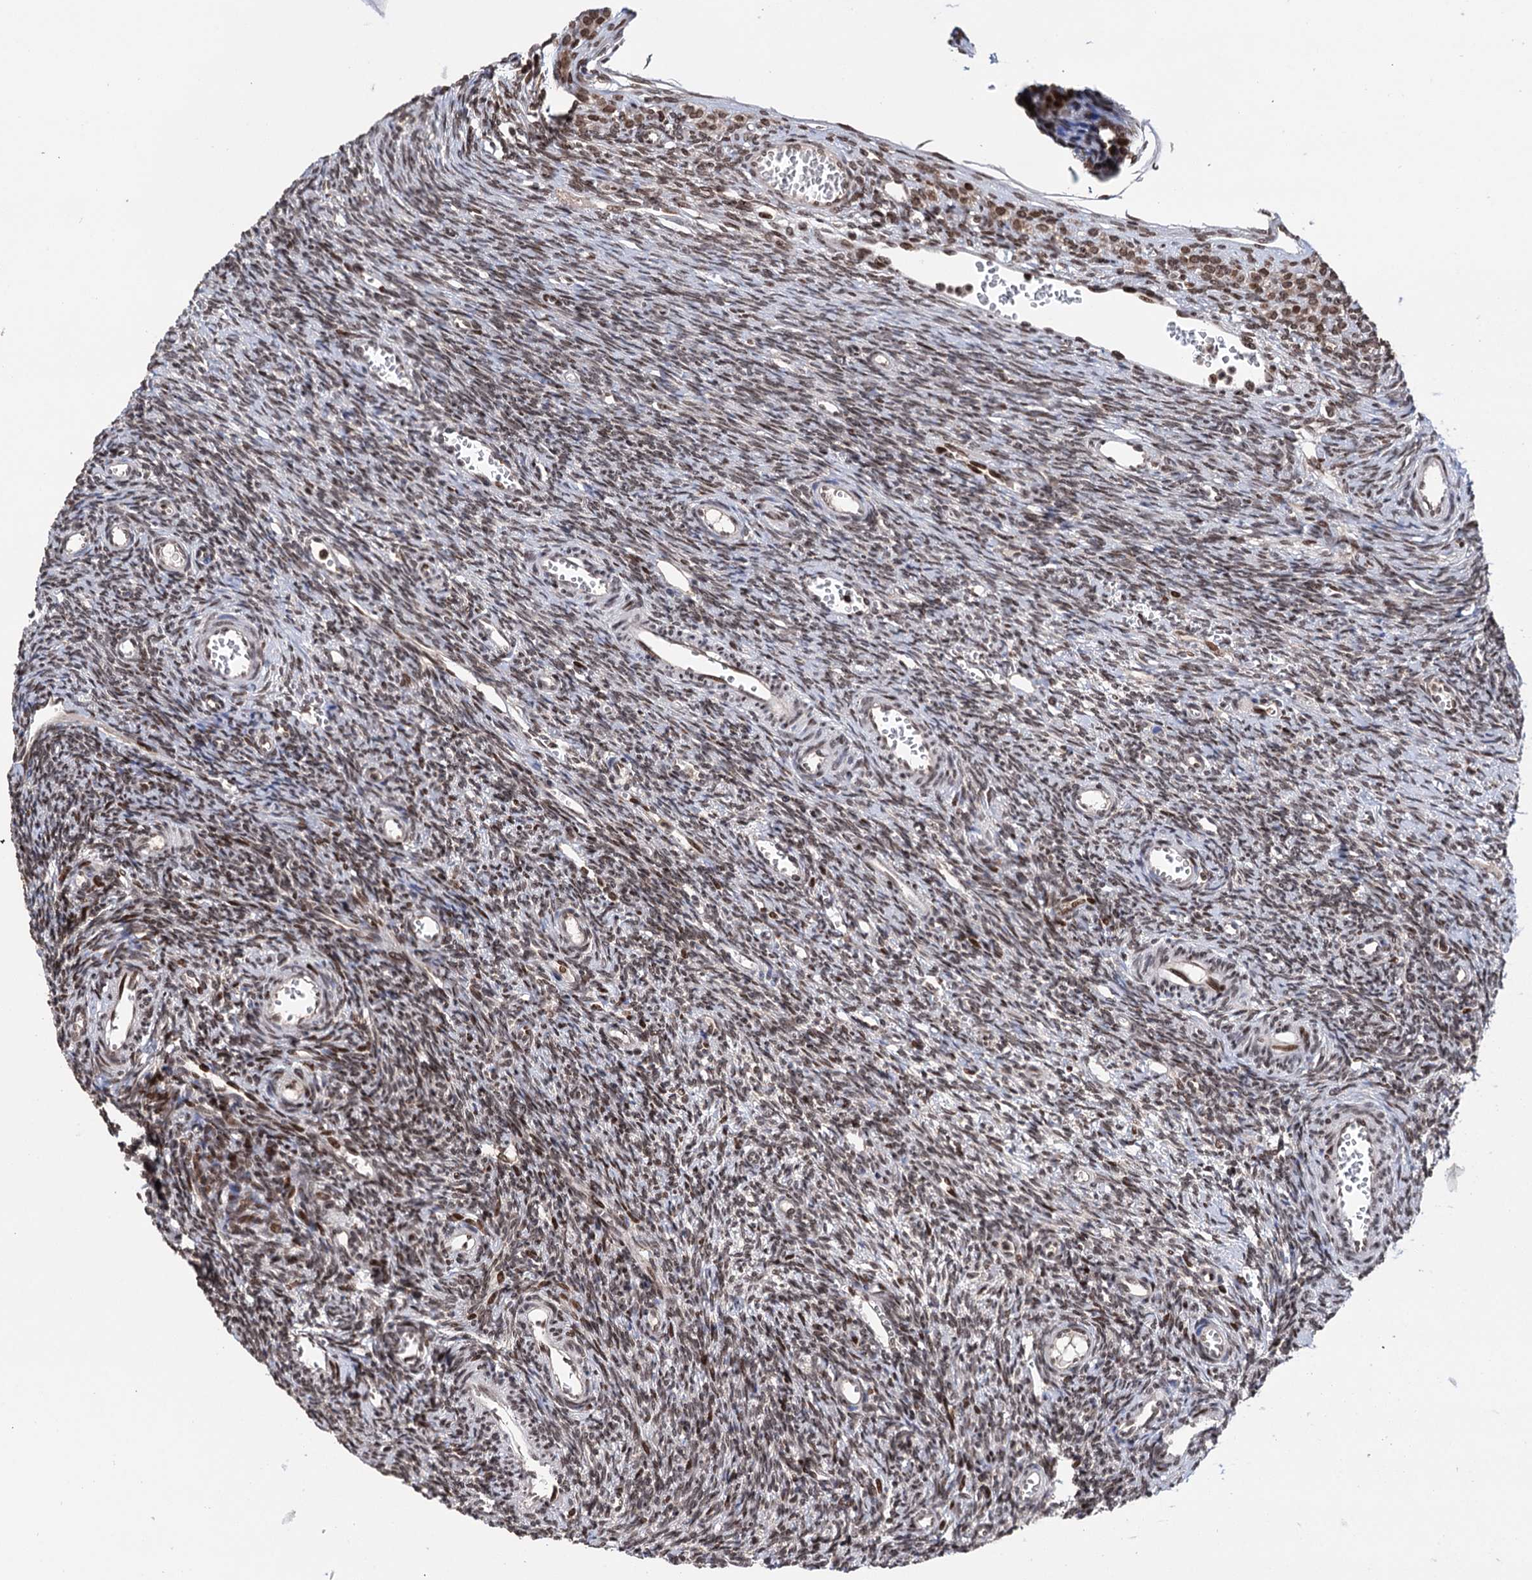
{"staining": {"intensity": "weak", "quantity": "25%-75%", "location": "nuclear"}, "tissue": "ovary", "cell_type": "Ovarian stroma cells", "image_type": "normal", "snomed": [{"axis": "morphology", "description": "Normal tissue, NOS"}, {"axis": "topography", "description": "Ovary"}], "caption": "Human ovary stained for a protein (brown) exhibits weak nuclear positive positivity in approximately 25%-75% of ovarian stroma cells.", "gene": "CCDC77", "patient": {"sex": "female", "age": 39}}